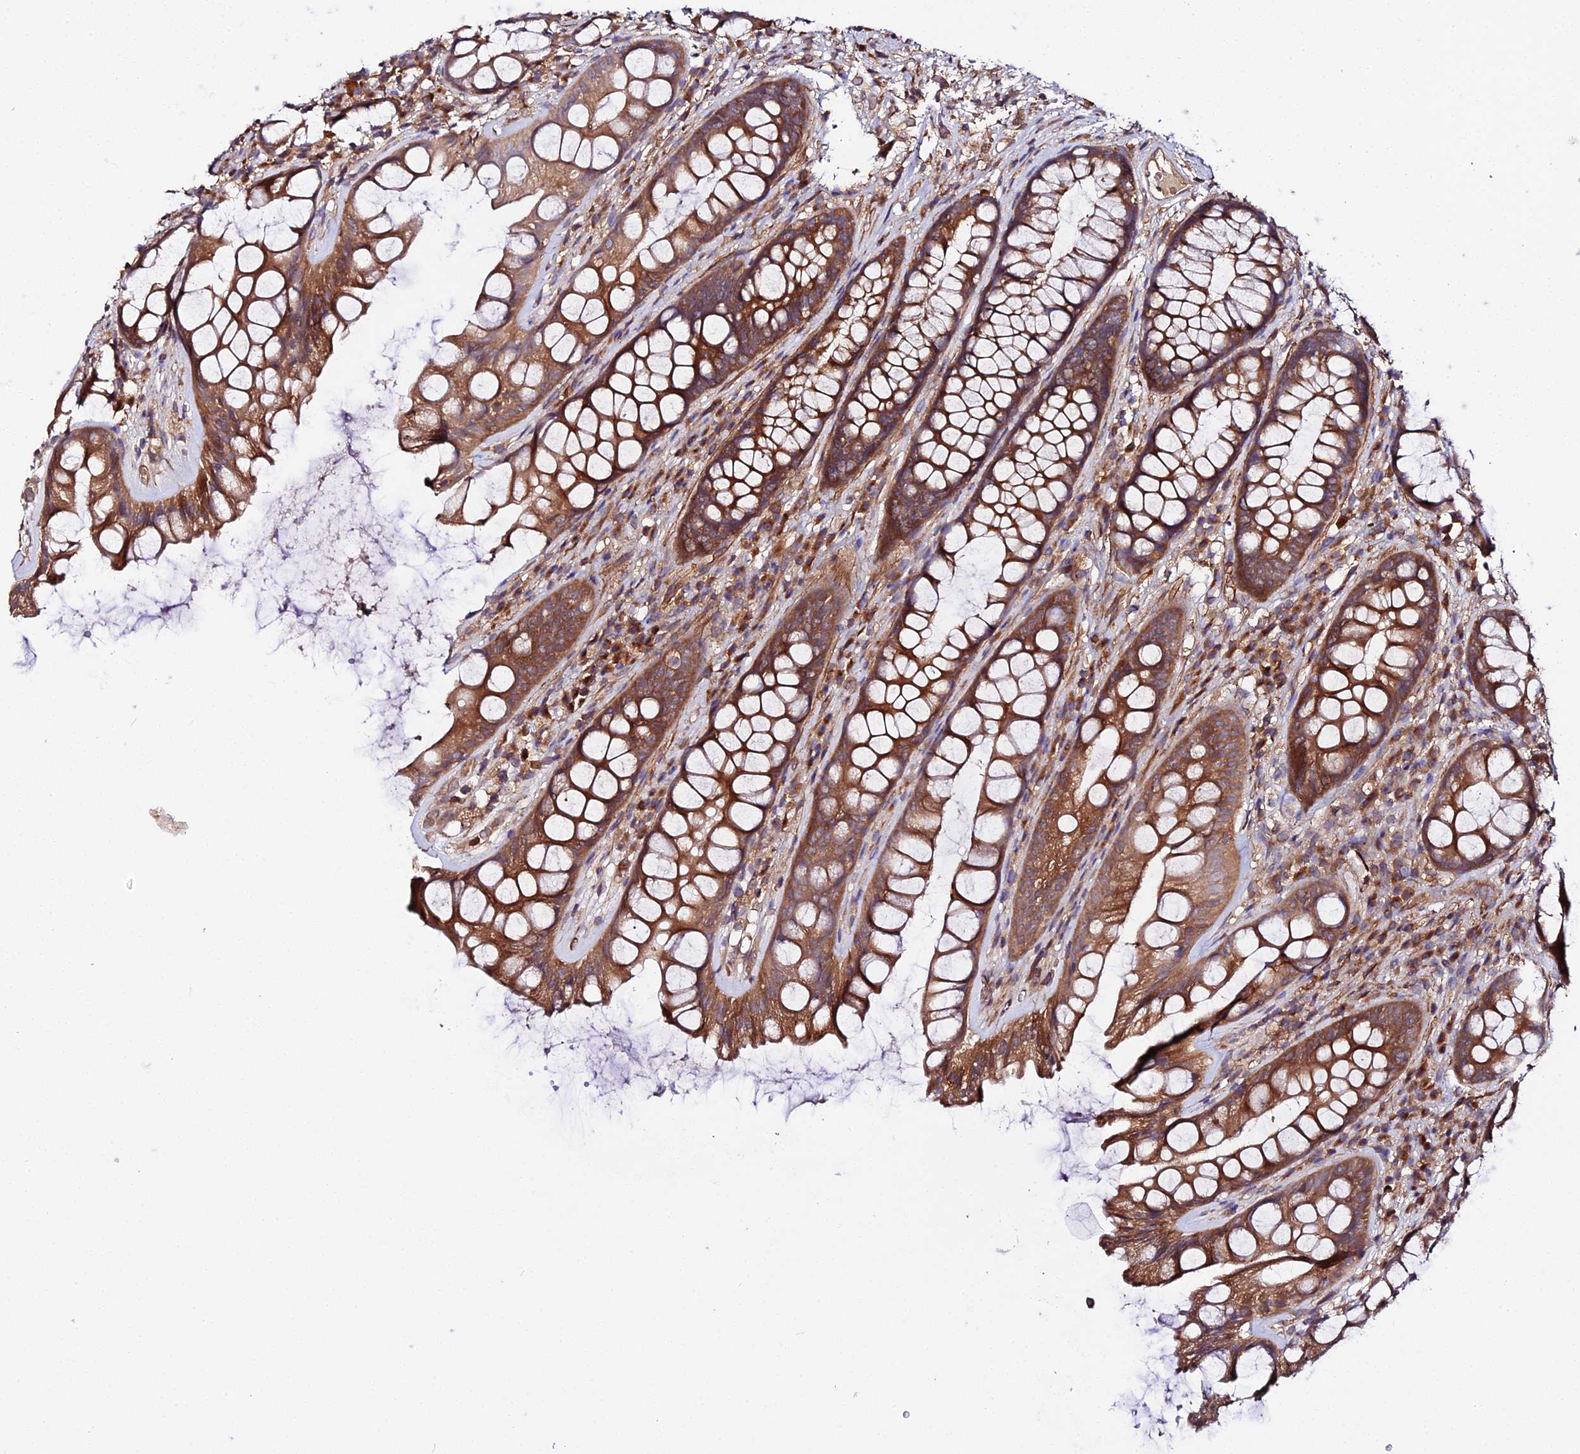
{"staining": {"intensity": "strong", "quantity": ">75%", "location": "cytoplasmic/membranous"}, "tissue": "rectum", "cell_type": "Glandular cells", "image_type": "normal", "snomed": [{"axis": "morphology", "description": "Normal tissue, NOS"}, {"axis": "topography", "description": "Rectum"}], "caption": "Immunohistochemical staining of benign rectum exhibits strong cytoplasmic/membranous protein expression in about >75% of glandular cells.", "gene": "TRIM26", "patient": {"sex": "male", "age": 74}}